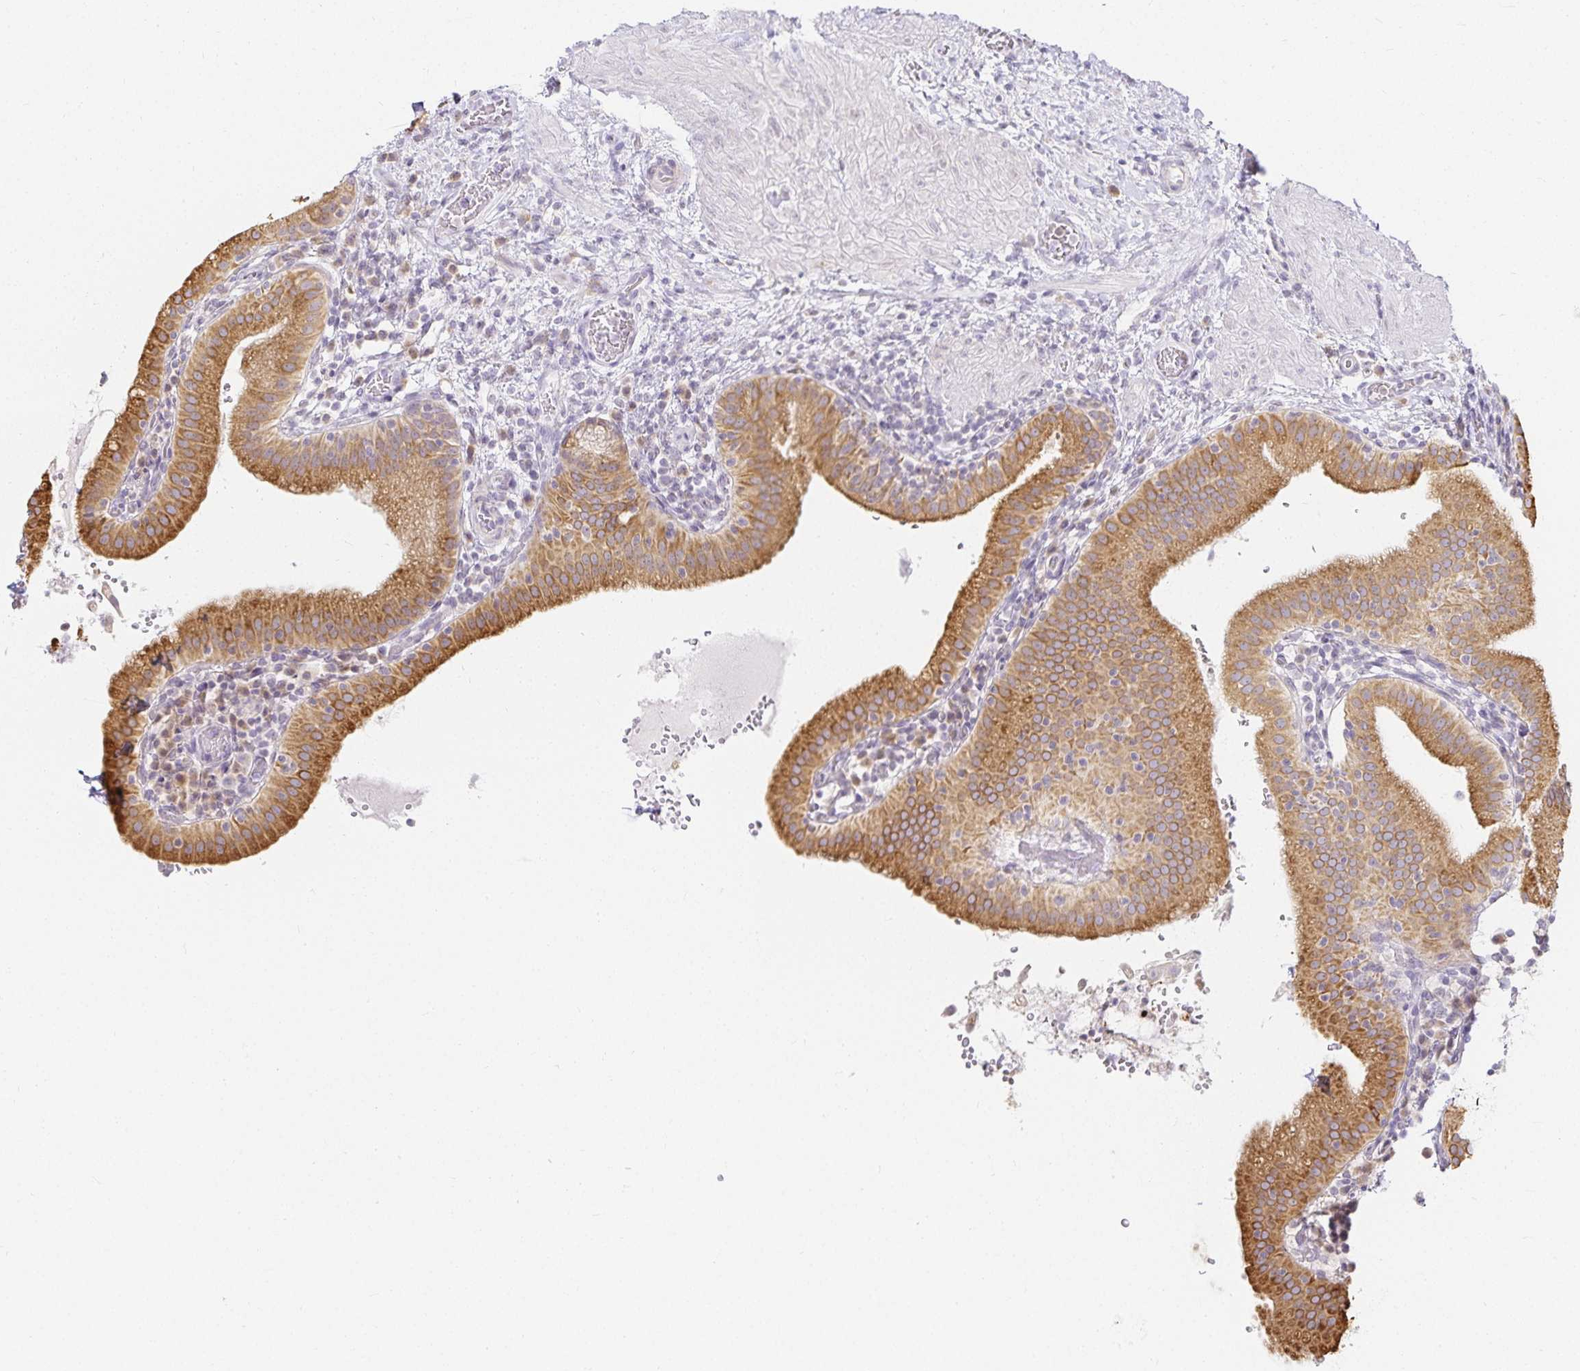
{"staining": {"intensity": "moderate", "quantity": ">75%", "location": "cytoplasmic/membranous"}, "tissue": "gallbladder", "cell_type": "Glandular cells", "image_type": "normal", "snomed": [{"axis": "morphology", "description": "Normal tissue, NOS"}, {"axis": "topography", "description": "Gallbladder"}], "caption": "Protein staining shows moderate cytoplasmic/membranous expression in about >75% of glandular cells in unremarkable gallbladder. (DAB (3,3'-diaminobenzidine) = brown stain, brightfield microscopy at high magnification).", "gene": "GP2", "patient": {"sex": "male", "age": 26}}